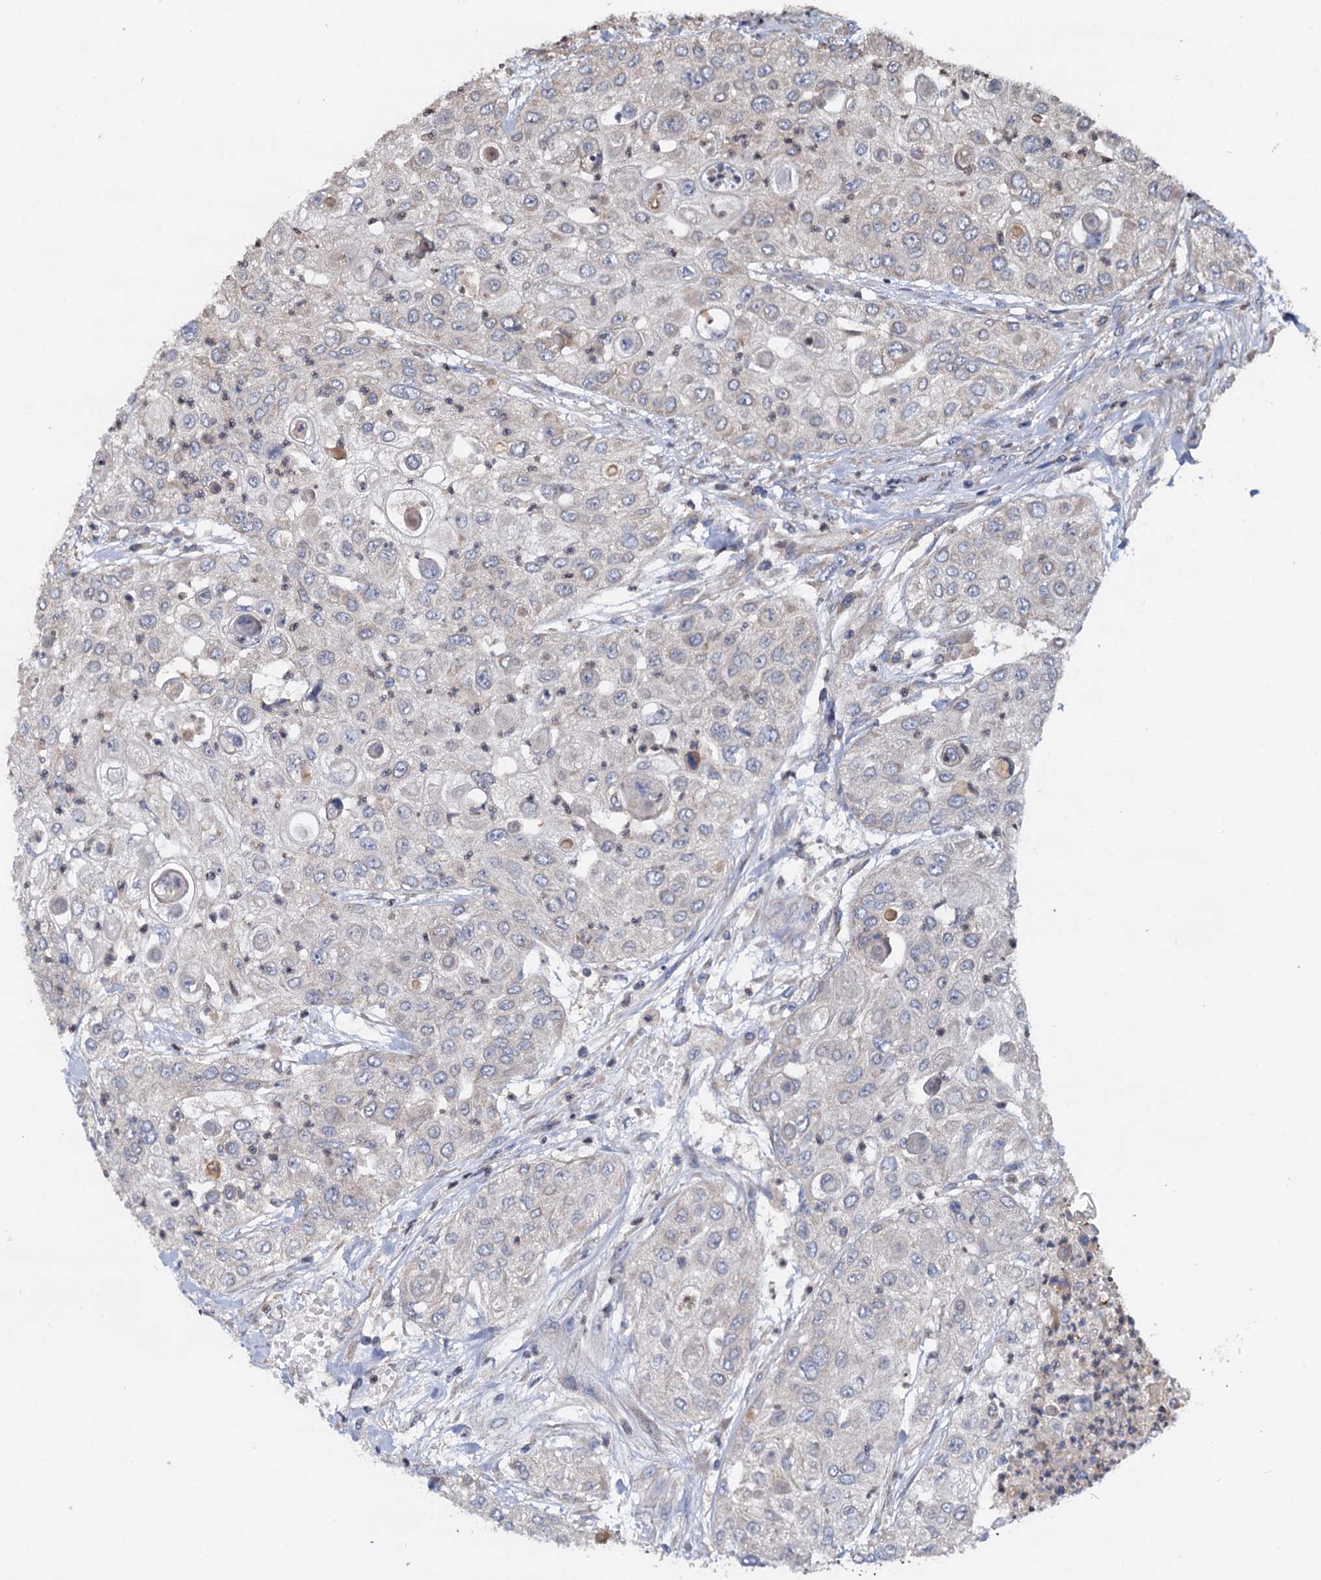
{"staining": {"intensity": "negative", "quantity": "none", "location": "none"}, "tissue": "urothelial cancer", "cell_type": "Tumor cells", "image_type": "cancer", "snomed": [{"axis": "morphology", "description": "Urothelial carcinoma, High grade"}, {"axis": "topography", "description": "Urinary bladder"}], "caption": "DAB immunohistochemical staining of human urothelial cancer shows no significant staining in tumor cells.", "gene": "CEP192", "patient": {"sex": "female", "age": 79}}